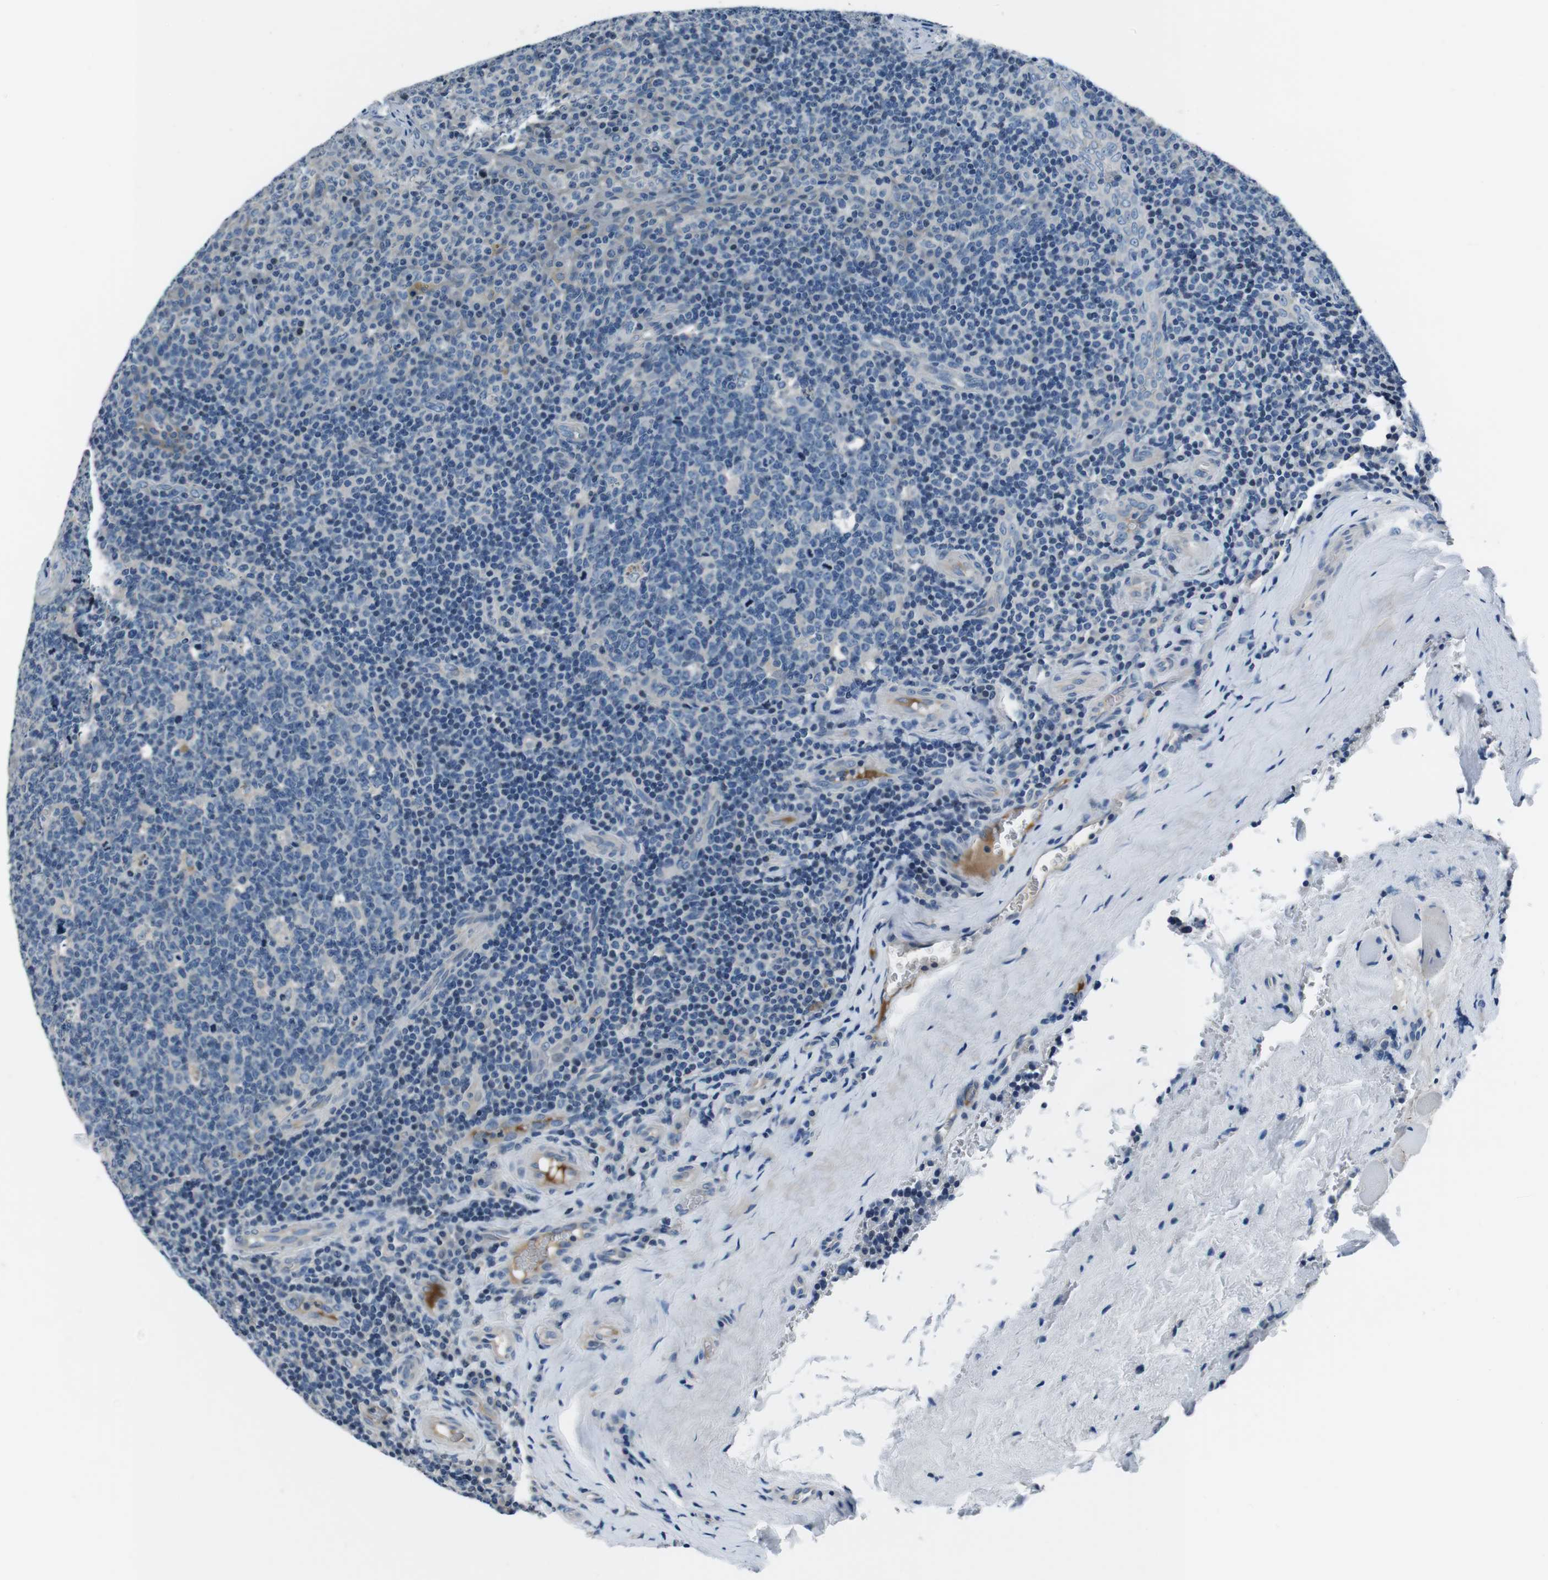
{"staining": {"intensity": "negative", "quantity": "none", "location": "none"}, "tissue": "tonsil", "cell_type": "Germinal center cells", "image_type": "normal", "snomed": [{"axis": "morphology", "description": "Normal tissue, NOS"}, {"axis": "topography", "description": "Tonsil"}], "caption": "This is an immunohistochemistry micrograph of unremarkable human tonsil. There is no positivity in germinal center cells.", "gene": "KCNJ5", "patient": {"sex": "male", "age": 17}}